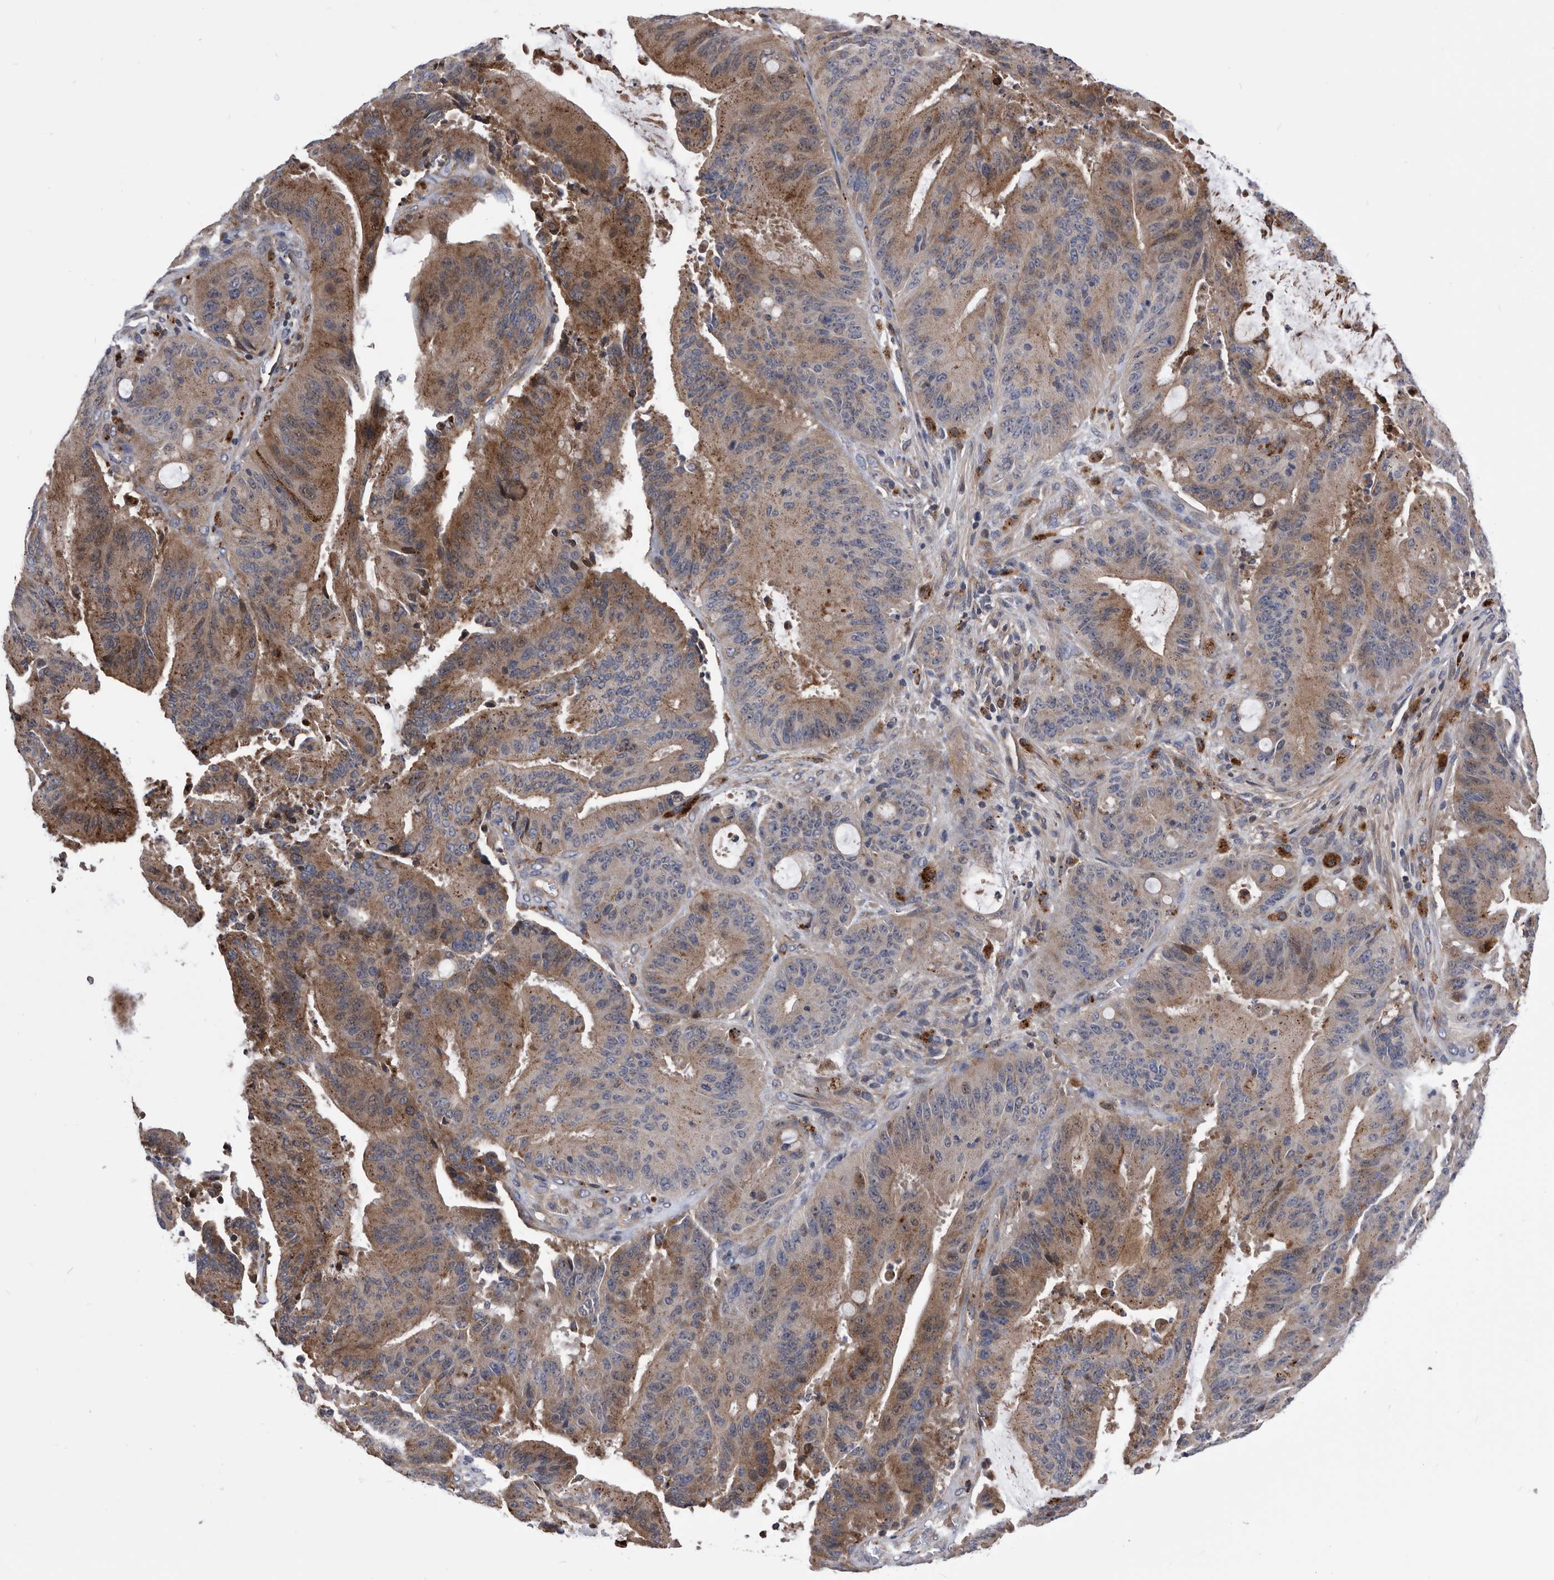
{"staining": {"intensity": "moderate", "quantity": ">75%", "location": "cytoplasmic/membranous"}, "tissue": "liver cancer", "cell_type": "Tumor cells", "image_type": "cancer", "snomed": [{"axis": "morphology", "description": "Normal tissue, NOS"}, {"axis": "morphology", "description": "Cholangiocarcinoma"}, {"axis": "topography", "description": "Liver"}, {"axis": "topography", "description": "Peripheral nerve tissue"}], "caption": "This image reveals immunohistochemistry staining of liver cancer, with medium moderate cytoplasmic/membranous staining in approximately >75% of tumor cells.", "gene": "BAIAP3", "patient": {"sex": "female", "age": 73}}